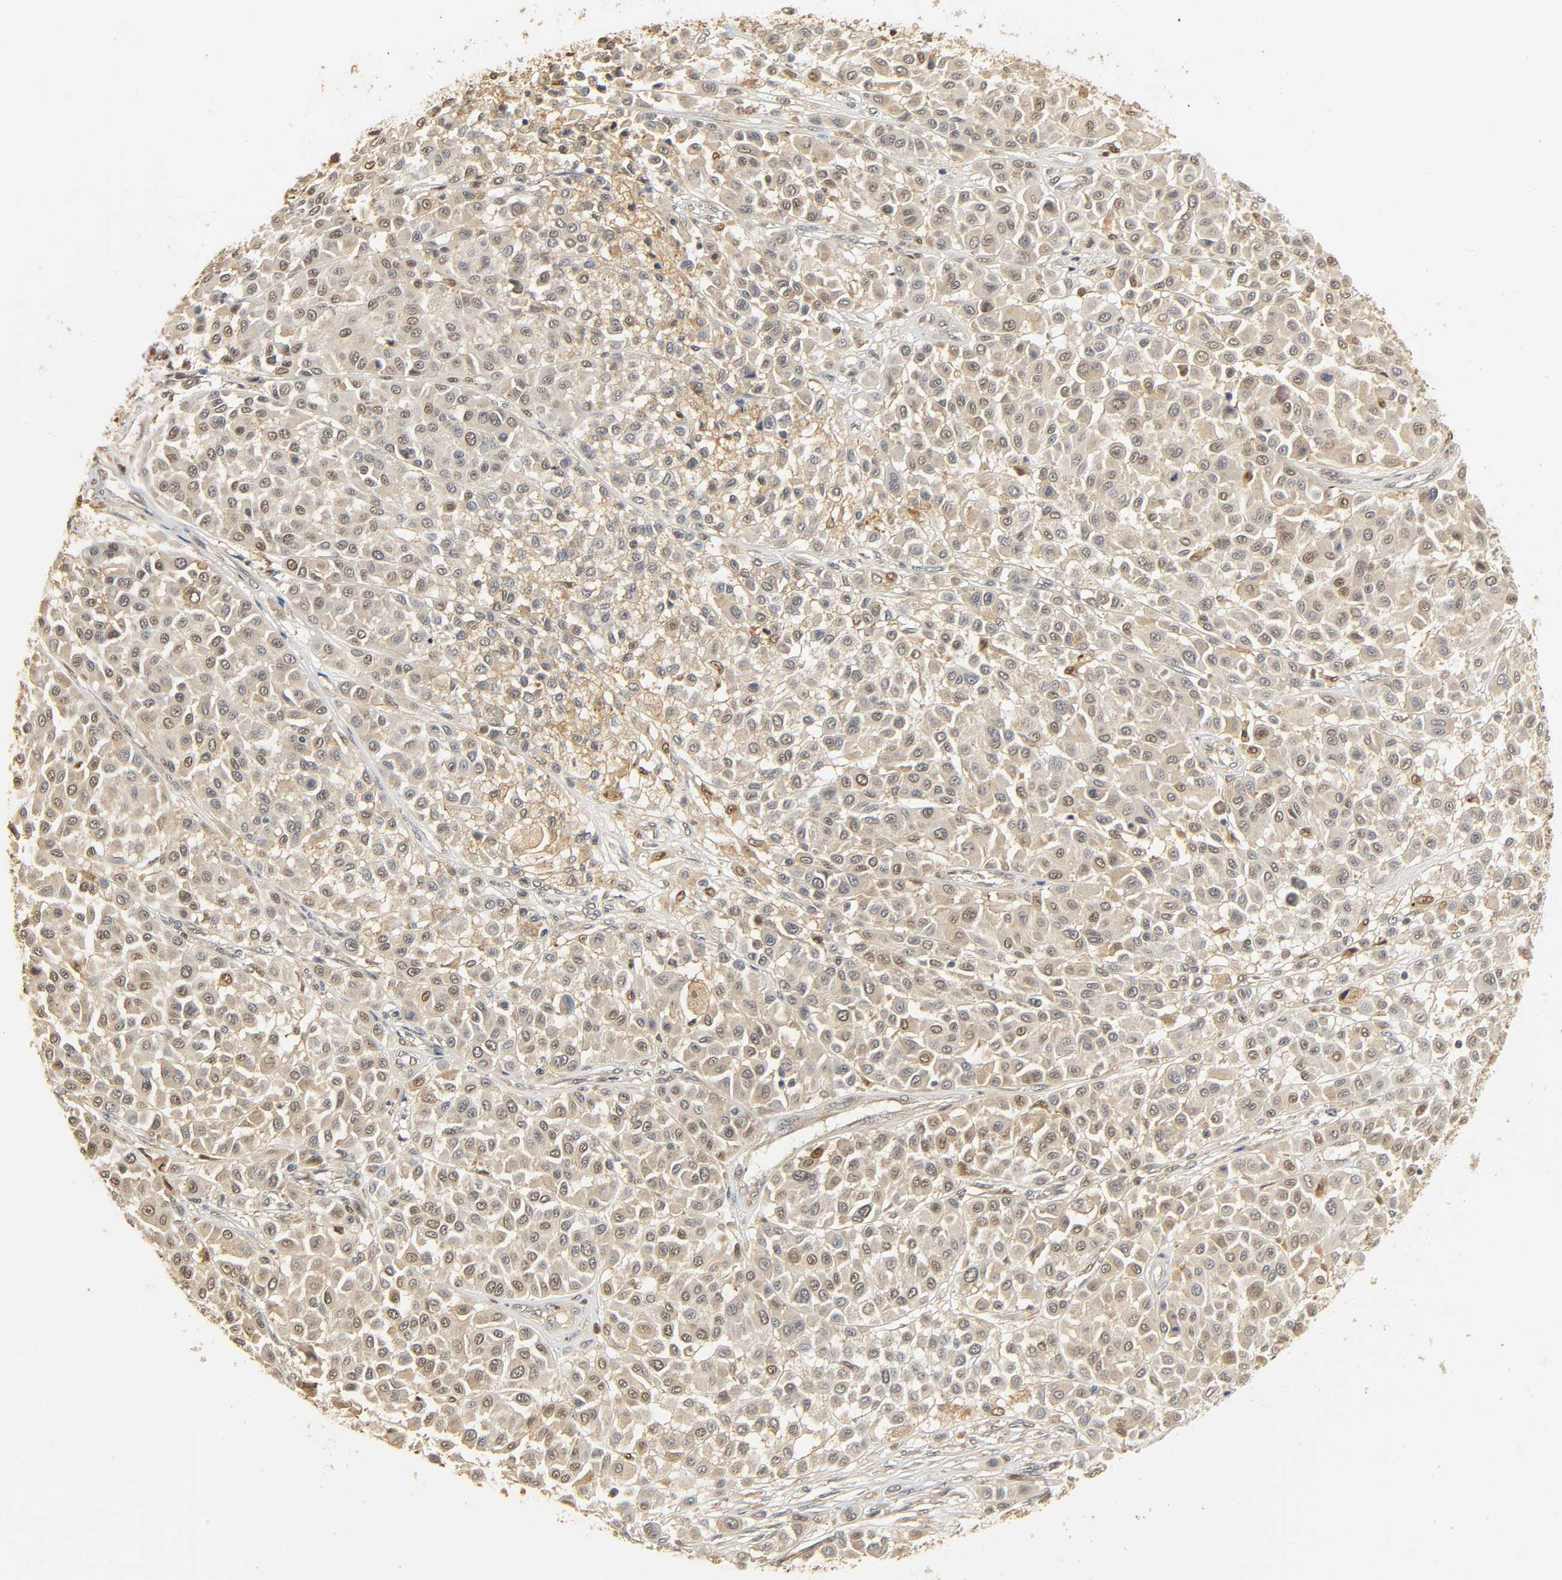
{"staining": {"intensity": "moderate", "quantity": "25%-75%", "location": "cytoplasmic/membranous"}, "tissue": "melanoma", "cell_type": "Tumor cells", "image_type": "cancer", "snomed": [{"axis": "morphology", "description": "Malignant melanoma, Metastatic site"}, {"axis": "topography", "description": "Soft tissue"}], "caption": "IHC image of malignant melanoma (metastatic site) stained for a protein (brown), which displays medium levels of moderate cytoplasmic/membranous expression in about 25%-75% of tumor cells.", "gene": "ZFPM2", "patient": {"sex": "male", "age": 41}}